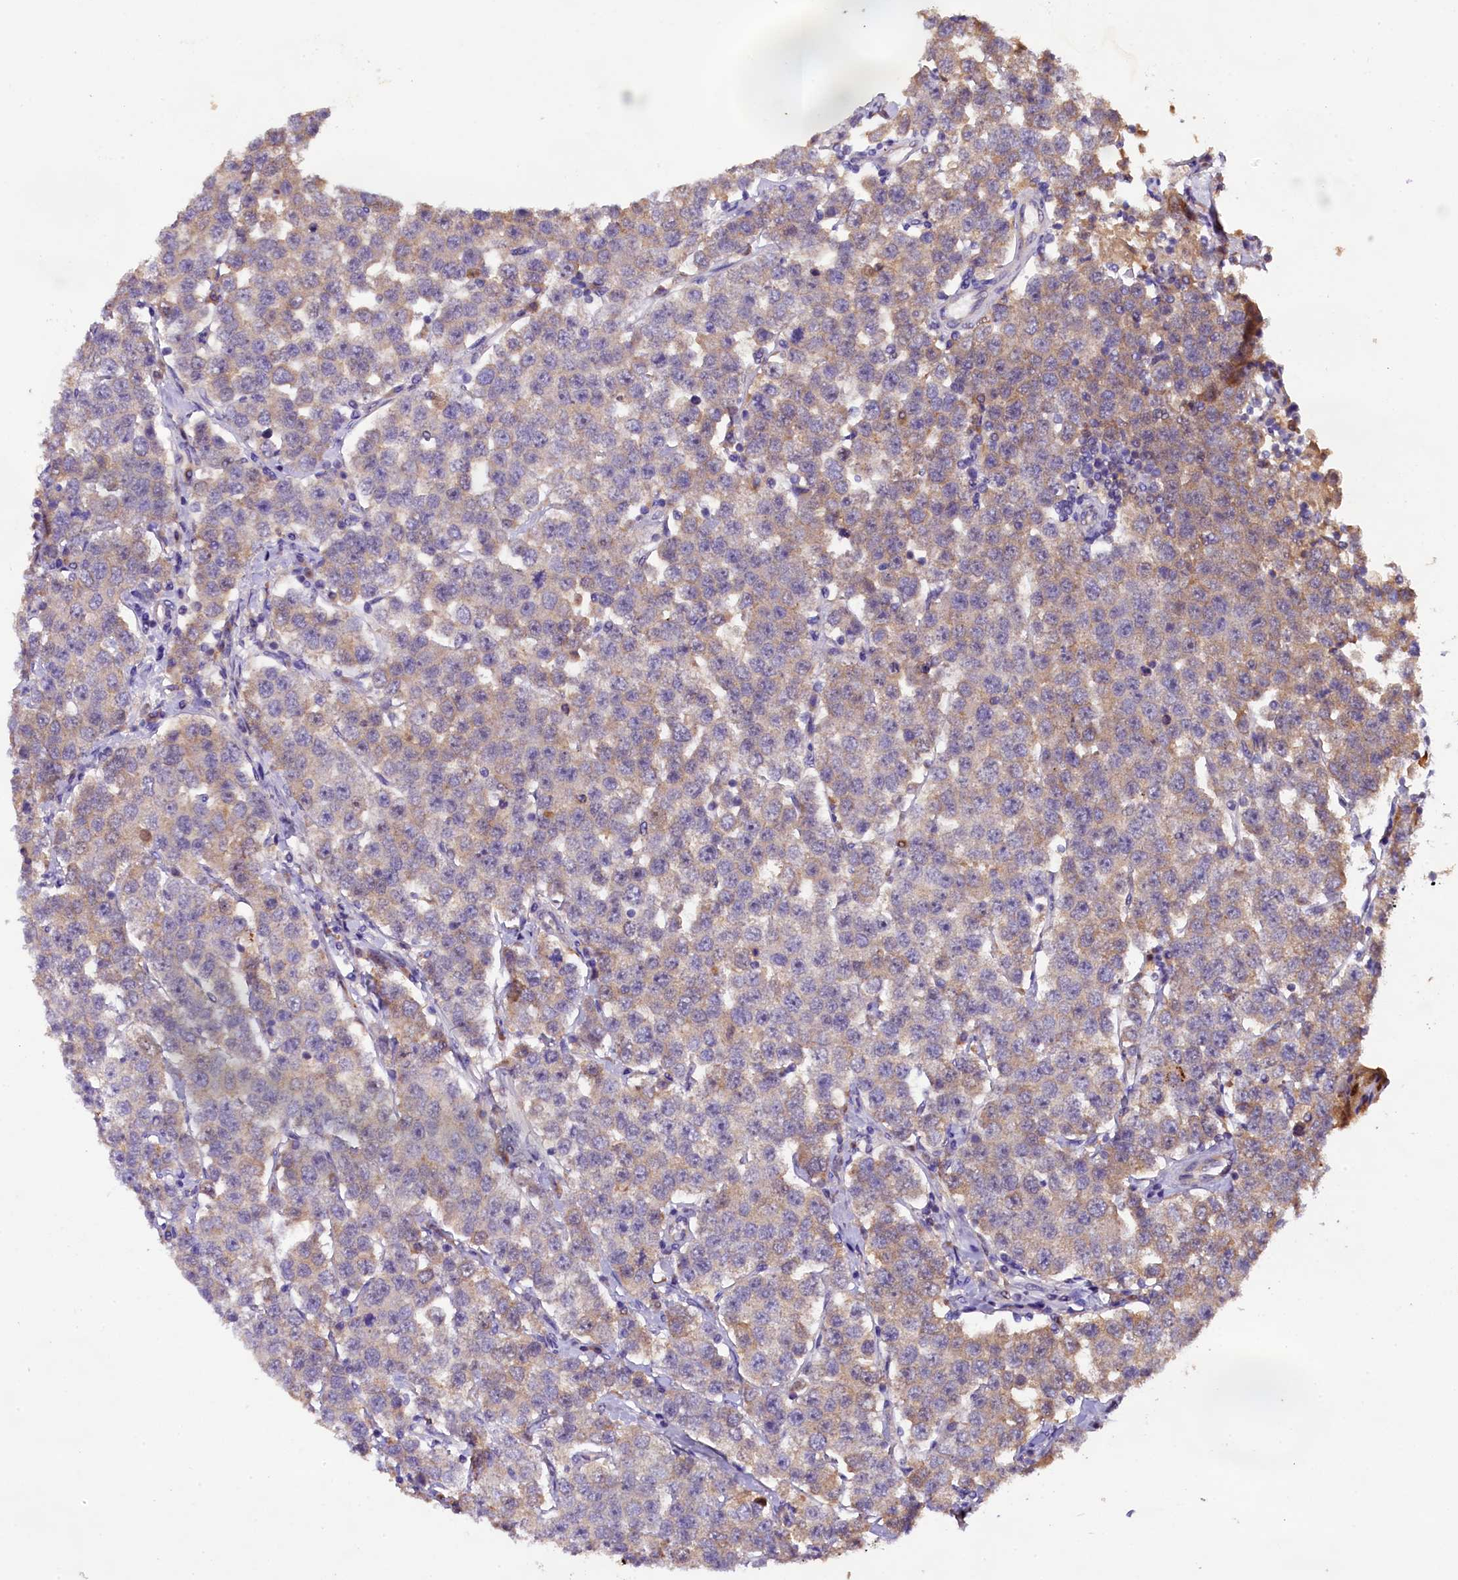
{"staining": {"intensity": "moderate", "quantity": "<25%", "location": "cytoplasmic/membranous"}, "tissue": "testis cancer", "cell_type": "Tumor cells", "image_type": "cancer", "snomed": [{"axis": "morphology", "description": "Seminoma, NOS"}, {"axis": "topography", "description": "Testis"}], "caption": "Tumor cells display low levels of moderate cytoplasmic/membranous staining in approximately <25% of cells in human seminoma (testis). The protein of interest is shown in brown color, while the nuclei are stained blue.", "gene": "PLXNB1", "patient": {"sex": "male", "age": 28}}